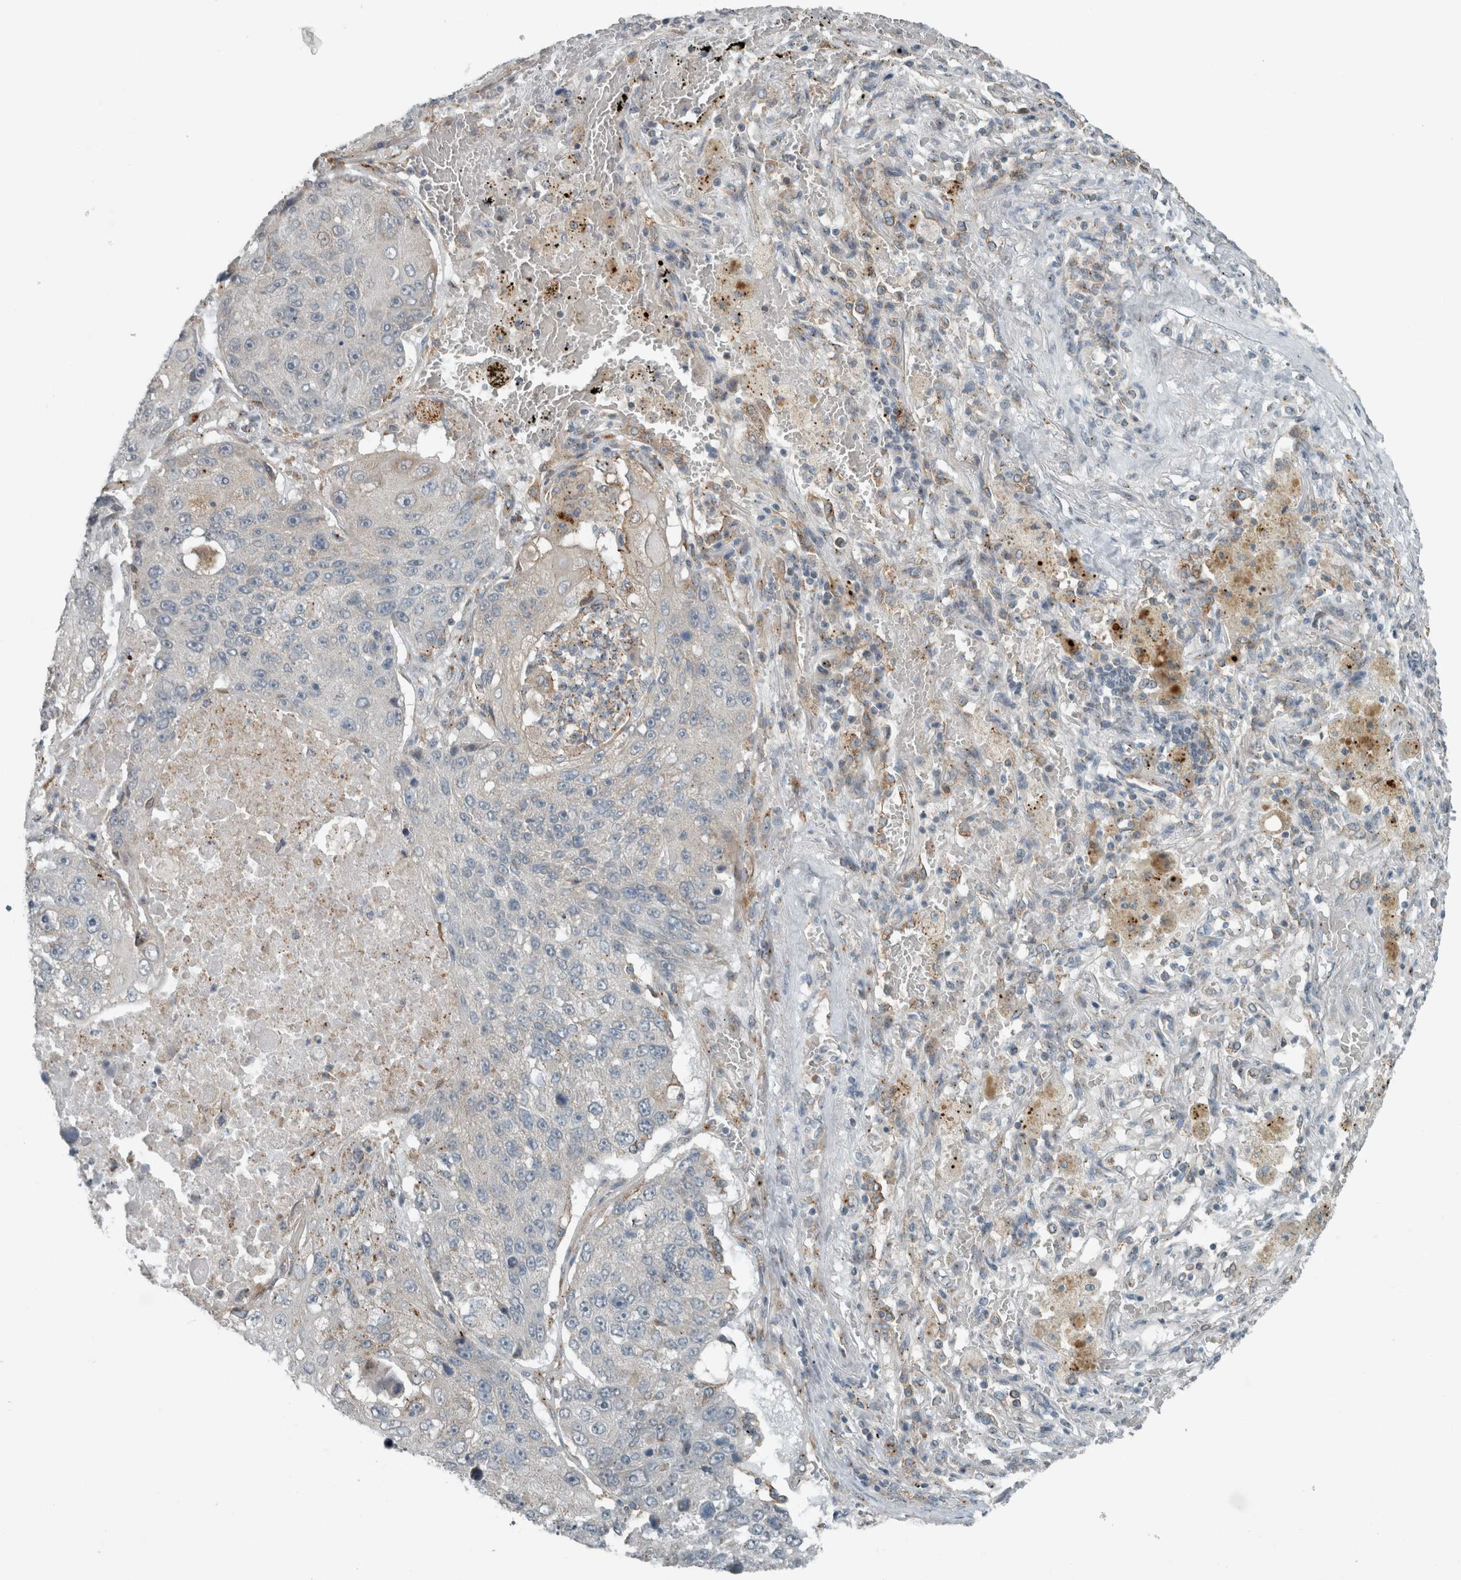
{"staining": {"intensity": "negative", "quantity": "none", "location": "none"}, "tissue": "lung cancer", "cell_type": "Tumor cells", "image_type": "cancer", "snomed": [{"axis": "morphology", "description": "Squamous cell carcinoma, NOS"}, {"axis": "topography", "description": "Lung"}], "caption": "IHC of lung cancer (squamous cell carcinoma) demonstrates no positivity in tumor cells.", "gene": "KIF1C", "patient": {"sex": "male", "age": 61}}